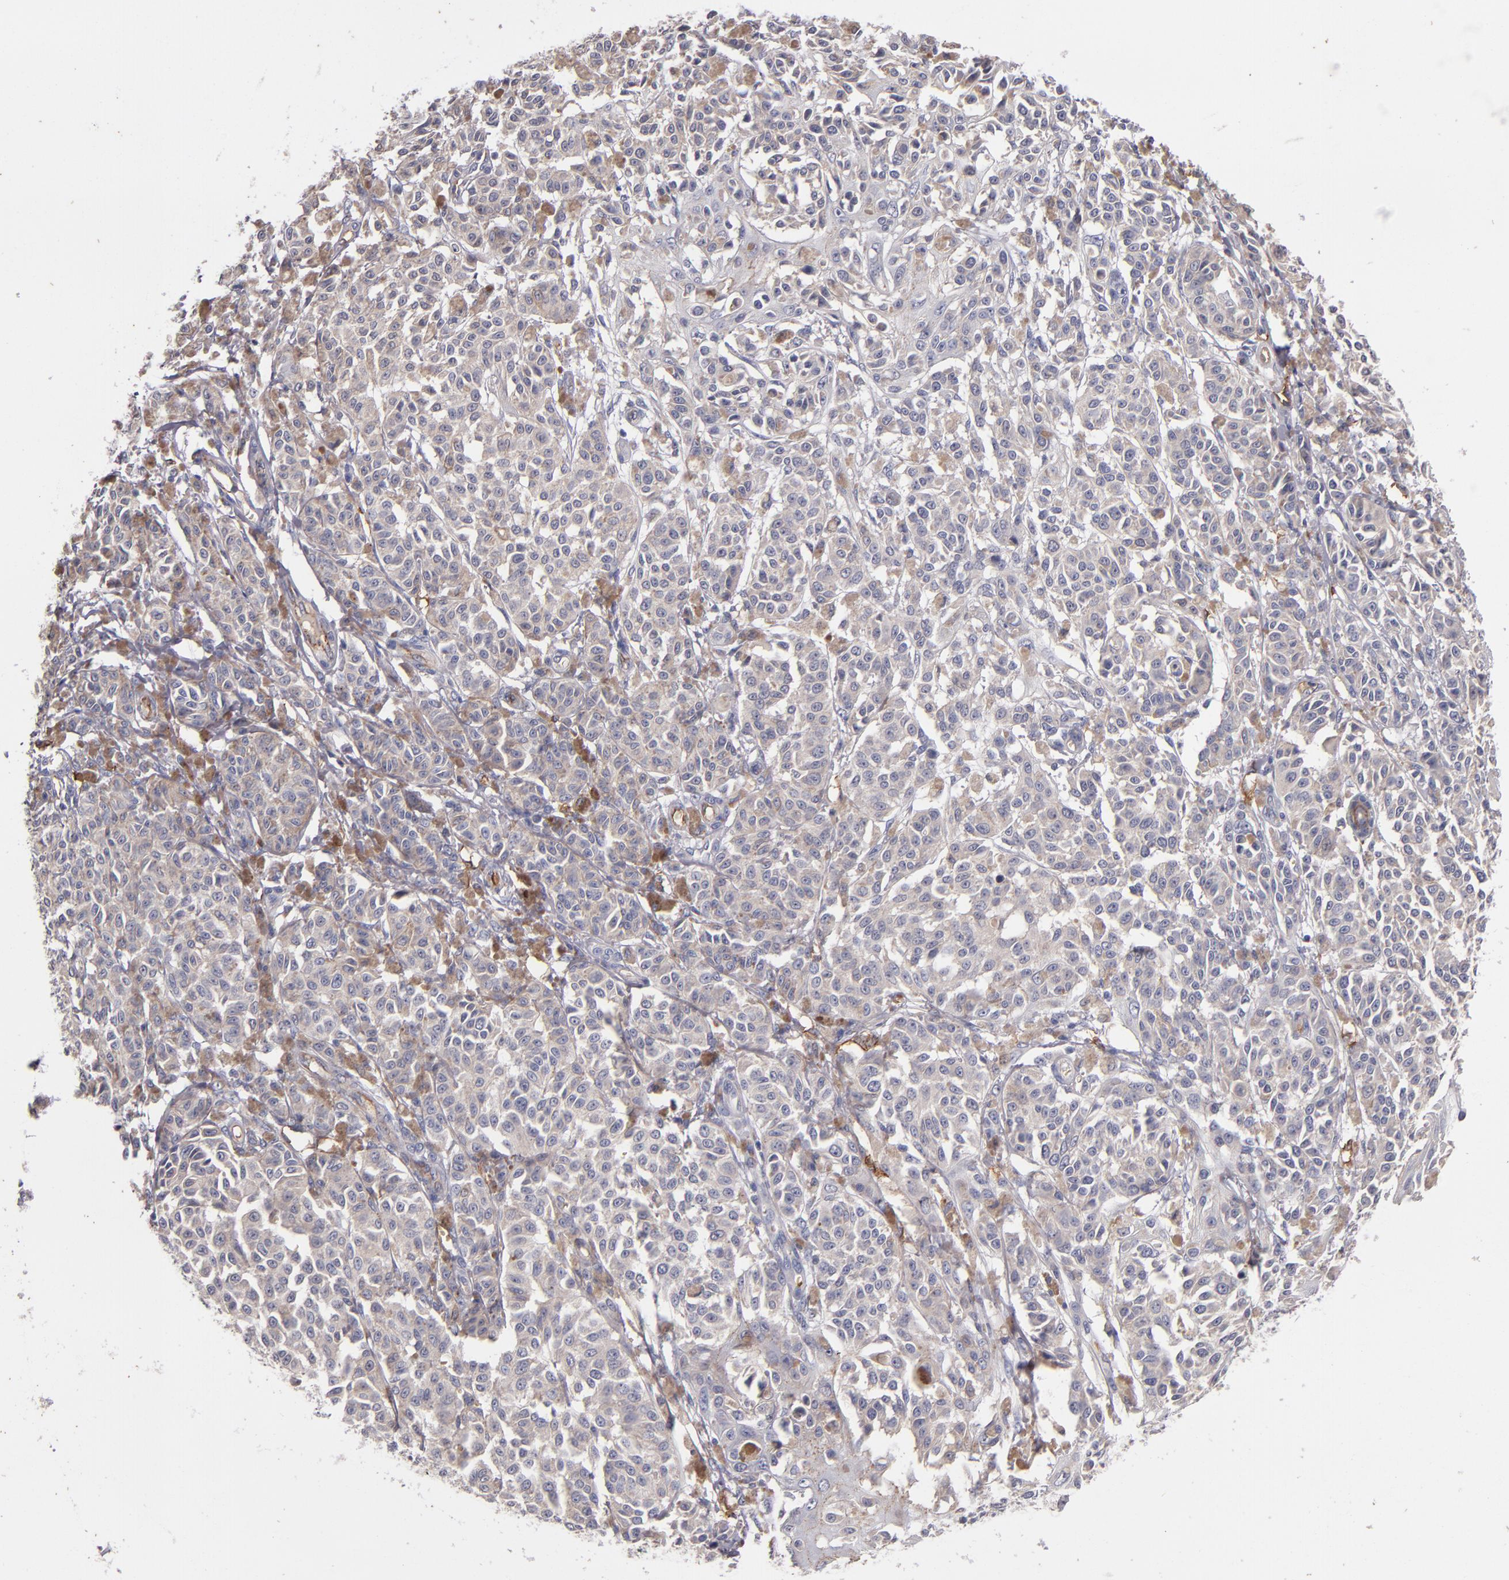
{"staining": {"intensity": "negative", "quantity": "none", "location": "none"}, "tissue": "melanoma", "cell_type": "Tumor cells", "image_type": "cancer", "snomed": [{"axis": "morphology", "description": "Malignant melanoma, NOS"}, {"axis": "topography", "description": "Skin"}], "caption": "Malignant melanoma was stained to show a protein in brown. There is no significant expression in tumor cells. (DAB (3,3'-diaminobenzidine) immunohistochemistry, high magnification).", "gene": "CLDN5", "patient": {"sex": "male", "age": 76}}